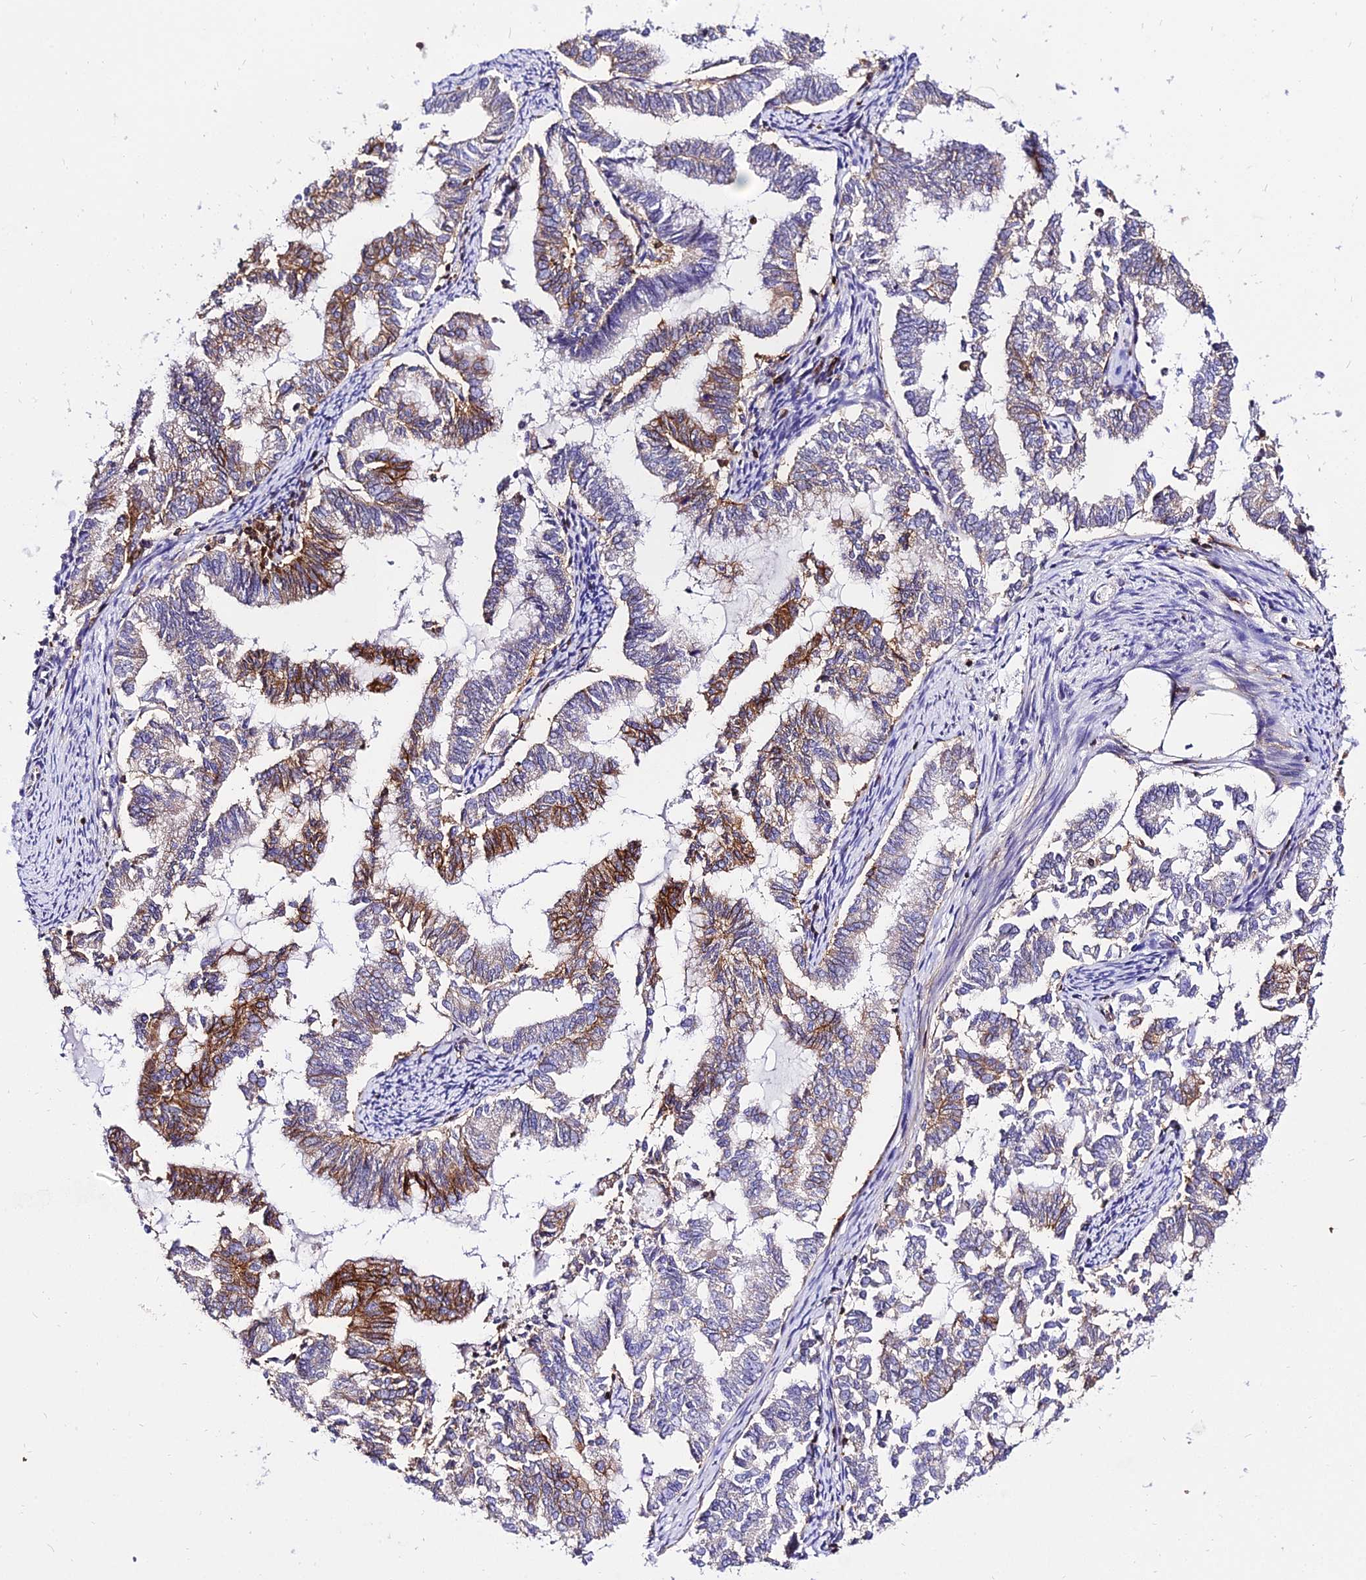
{"staining": {"intensity": "moderate", "quantity": "<25%", "location": "cytoplasmic/membranous"}, "tissue": "endometrial cancer", "cell_type": "Tumor cells", "image_type": "cancer", "snomed": [{"axis": "morphology", "description": "Adenocarcinoma, NOS"}, {"axis": "topography", "description": "Endometrium"}], "caption": "This photomicrograph exhibits immunohistochemistry (IHC) staining of human endometrial cancer, with low moderate cytoplasmic/membranous expression in about <25% of tumor cells.", "gene": "CSRP1", "patient": {"sex": "female", "age": 79}}